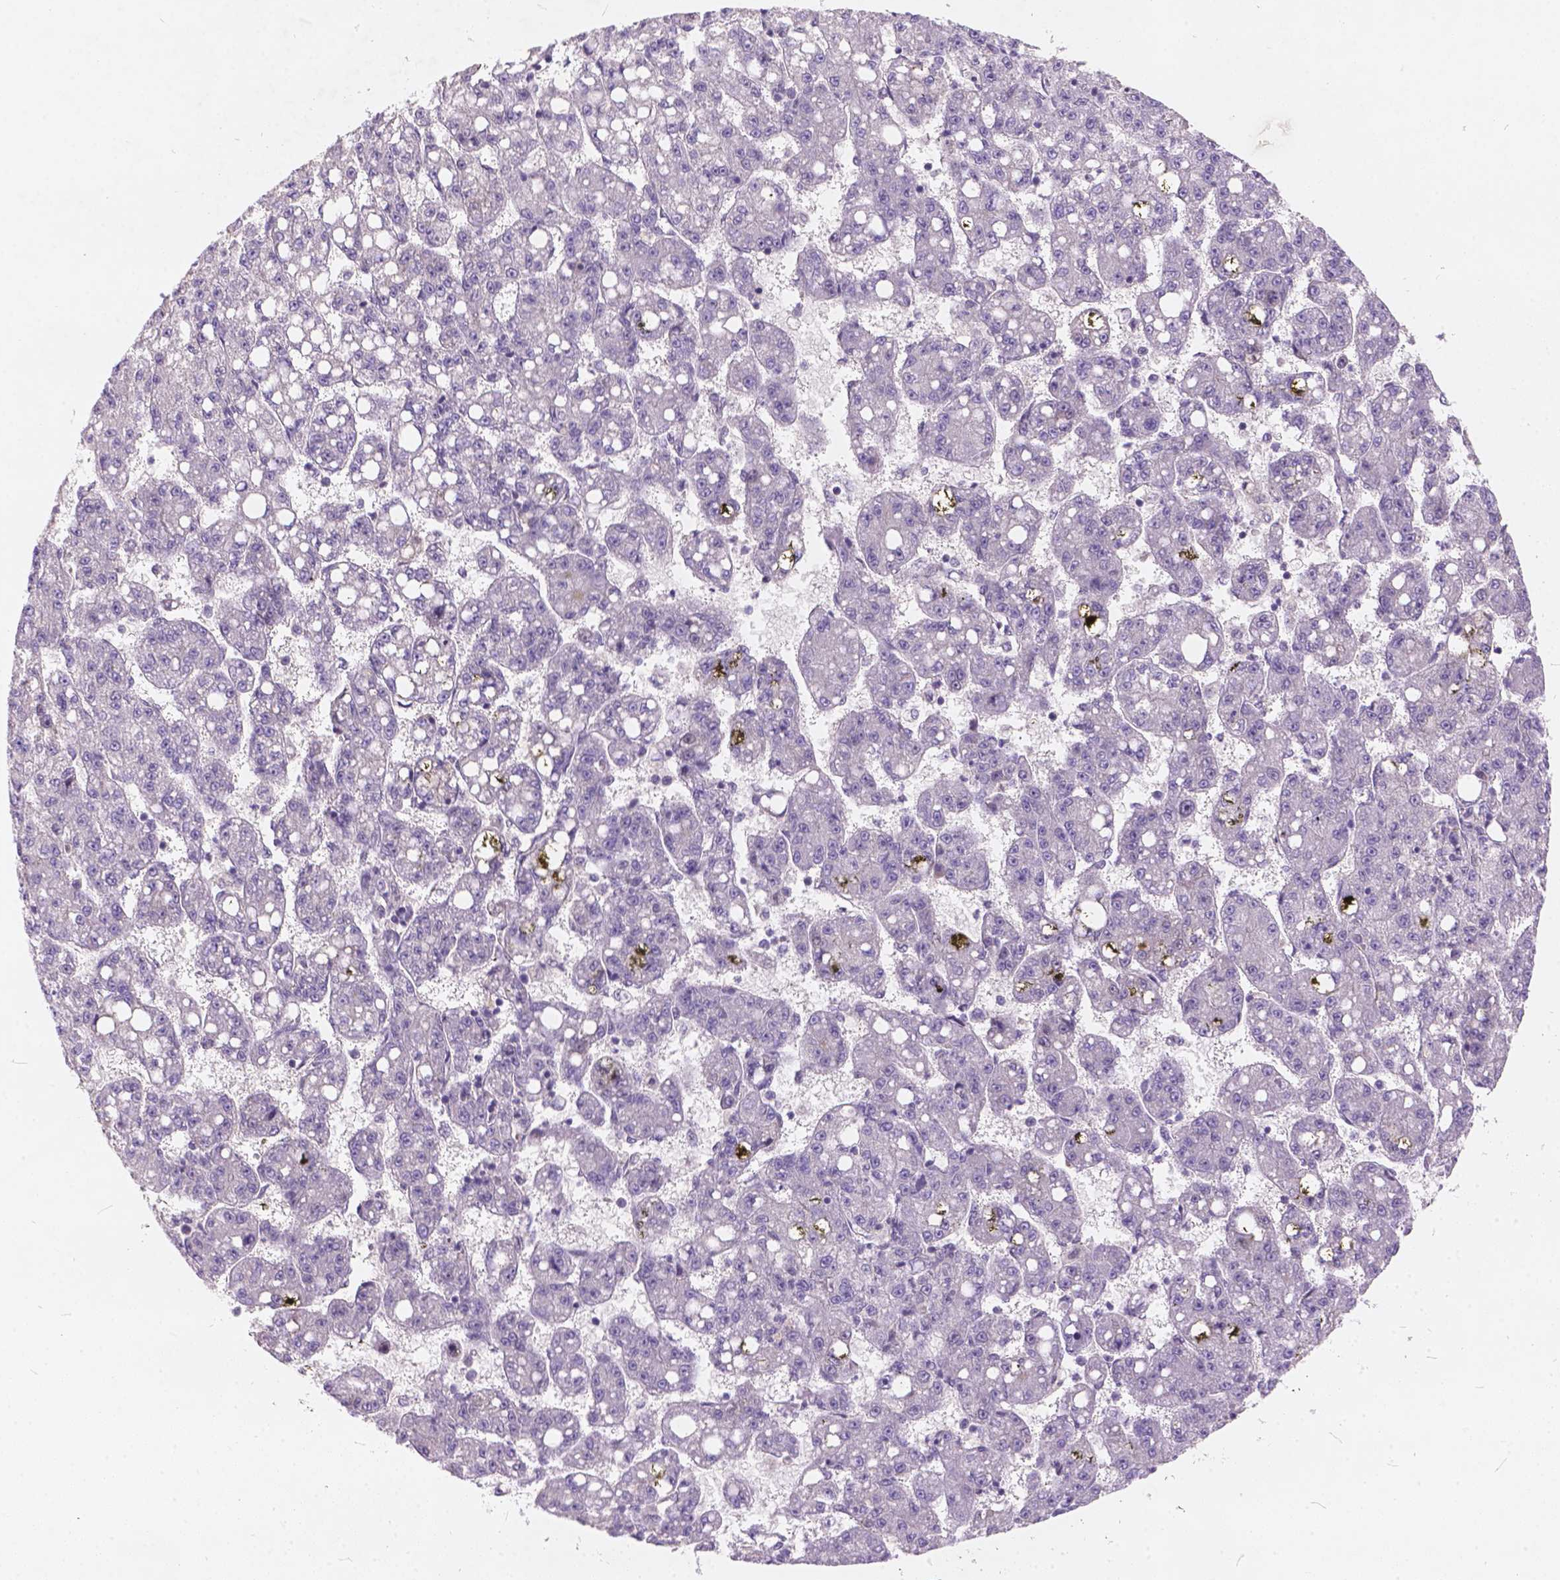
{"staining": {"intensity": "negative", "quantity": "none", "location": "none"}, "tissue": "liver cancer", "cell_type": "Tumor cells", "image_type": "cancer", "snomed": [{"axis": "morphology", "description": "Carcinoma, Hepatocellular, NOS"}, {"axis": "topography", "description": "Liver"}], "caption": "This is an immunohistochemistry photomicrograph of human liver cancer (hepatocellular carcinoma). There is no expression in tumor cells.", "gene": "FAM53A", "patient": {"sex": "female", "age": 65}}